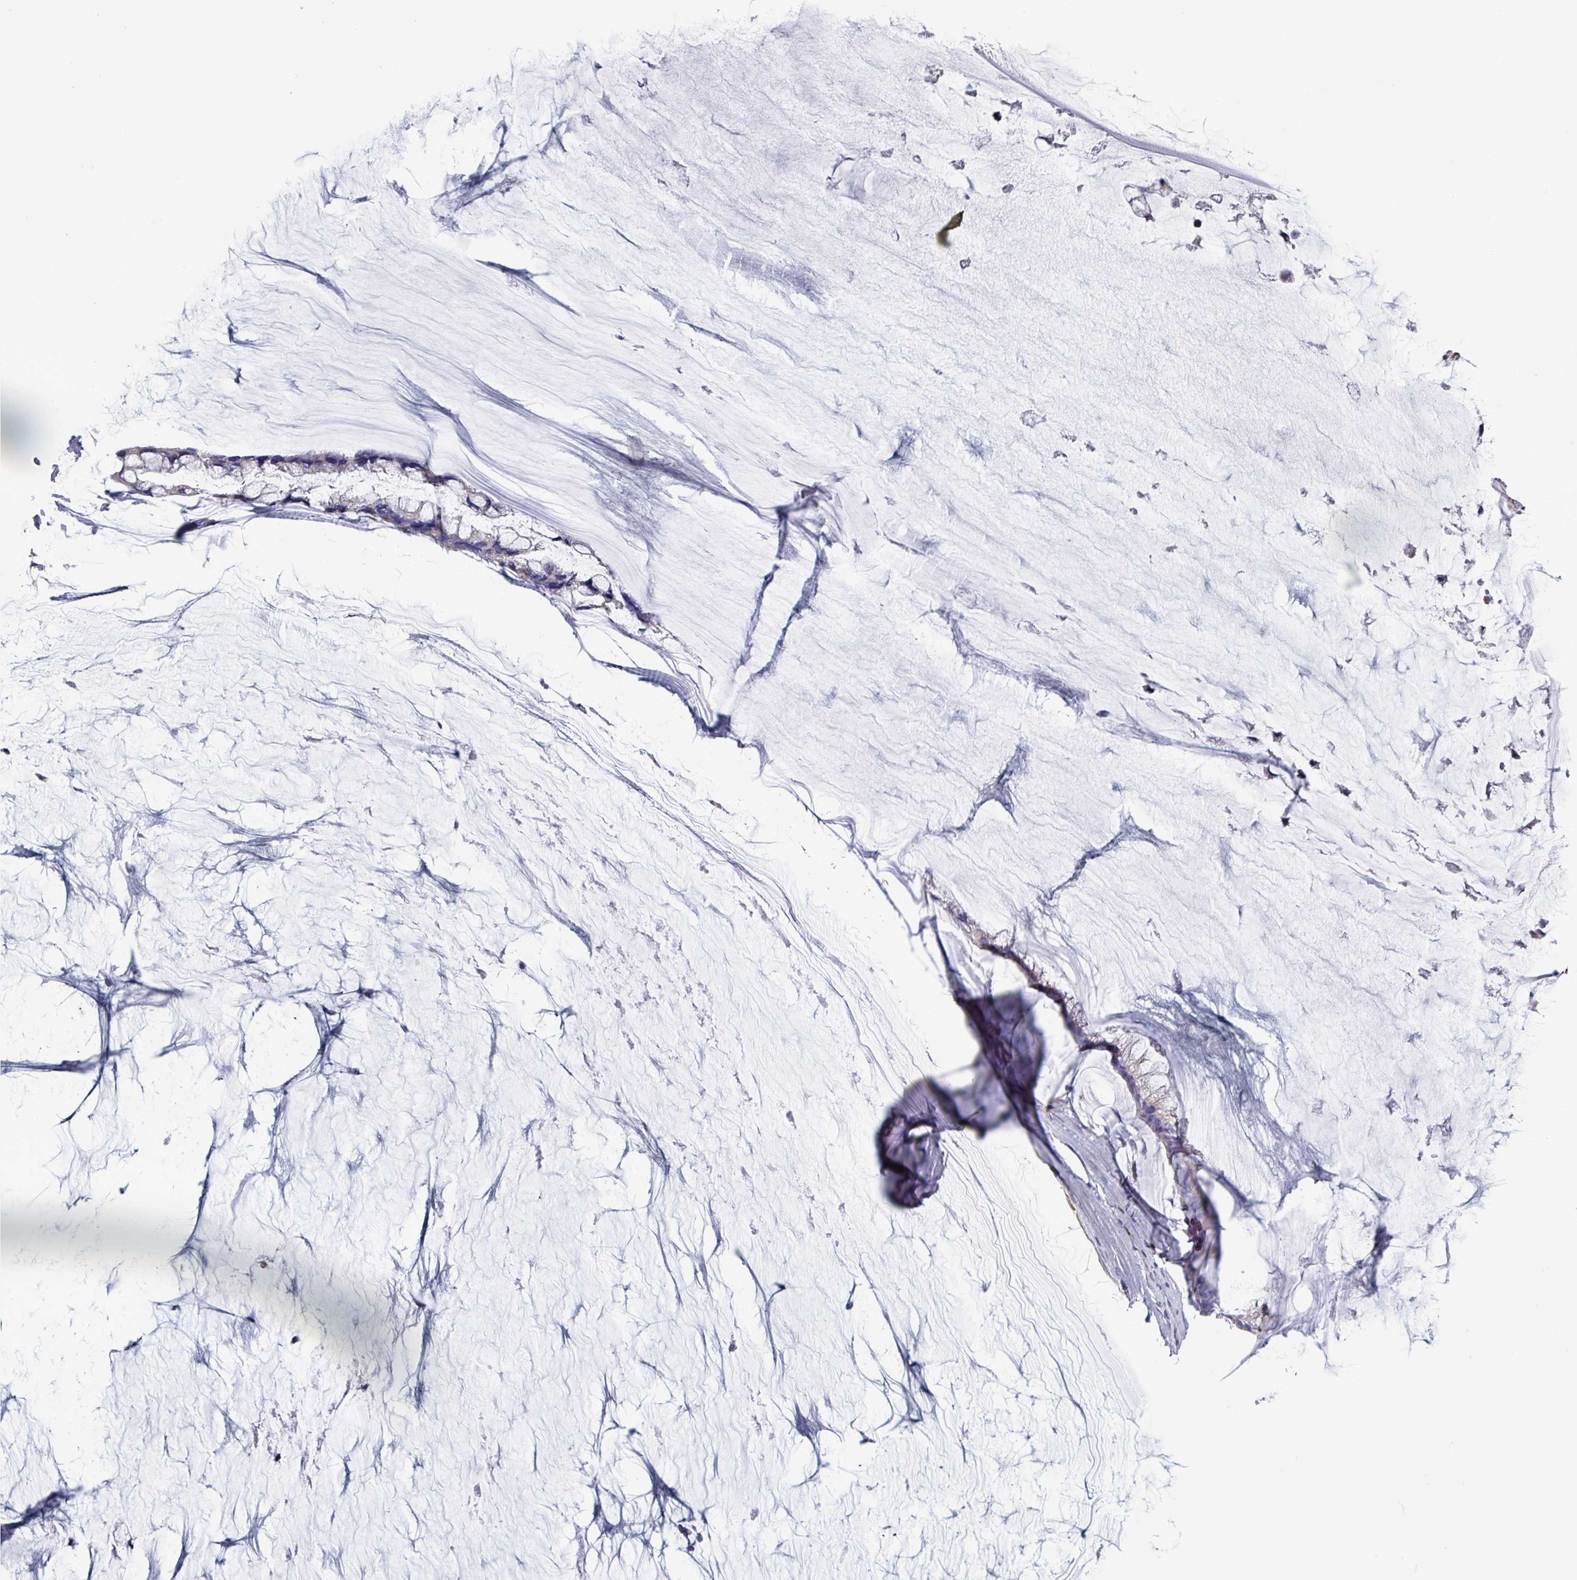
{"staining": {"intensity": "negative", "quantity": "none", "location": "none"}, "tissue": "ovarian cancer", "cell_type": "Tumor cells", "image_type": "cancer", "snomed": [{"axis": "morphology", "description": "Cystadenocarcinoma, mucinous, NOS"}, {"axis": "topography", "description": "Ovary"}], "caption": "An image of ovarian cancer (mucinous cystadenocarcinoma) stained for a protein displays no brown staining in tumor cells.", "gene": "UQCC2", "patient": {"sex": "female", "age": 39}}